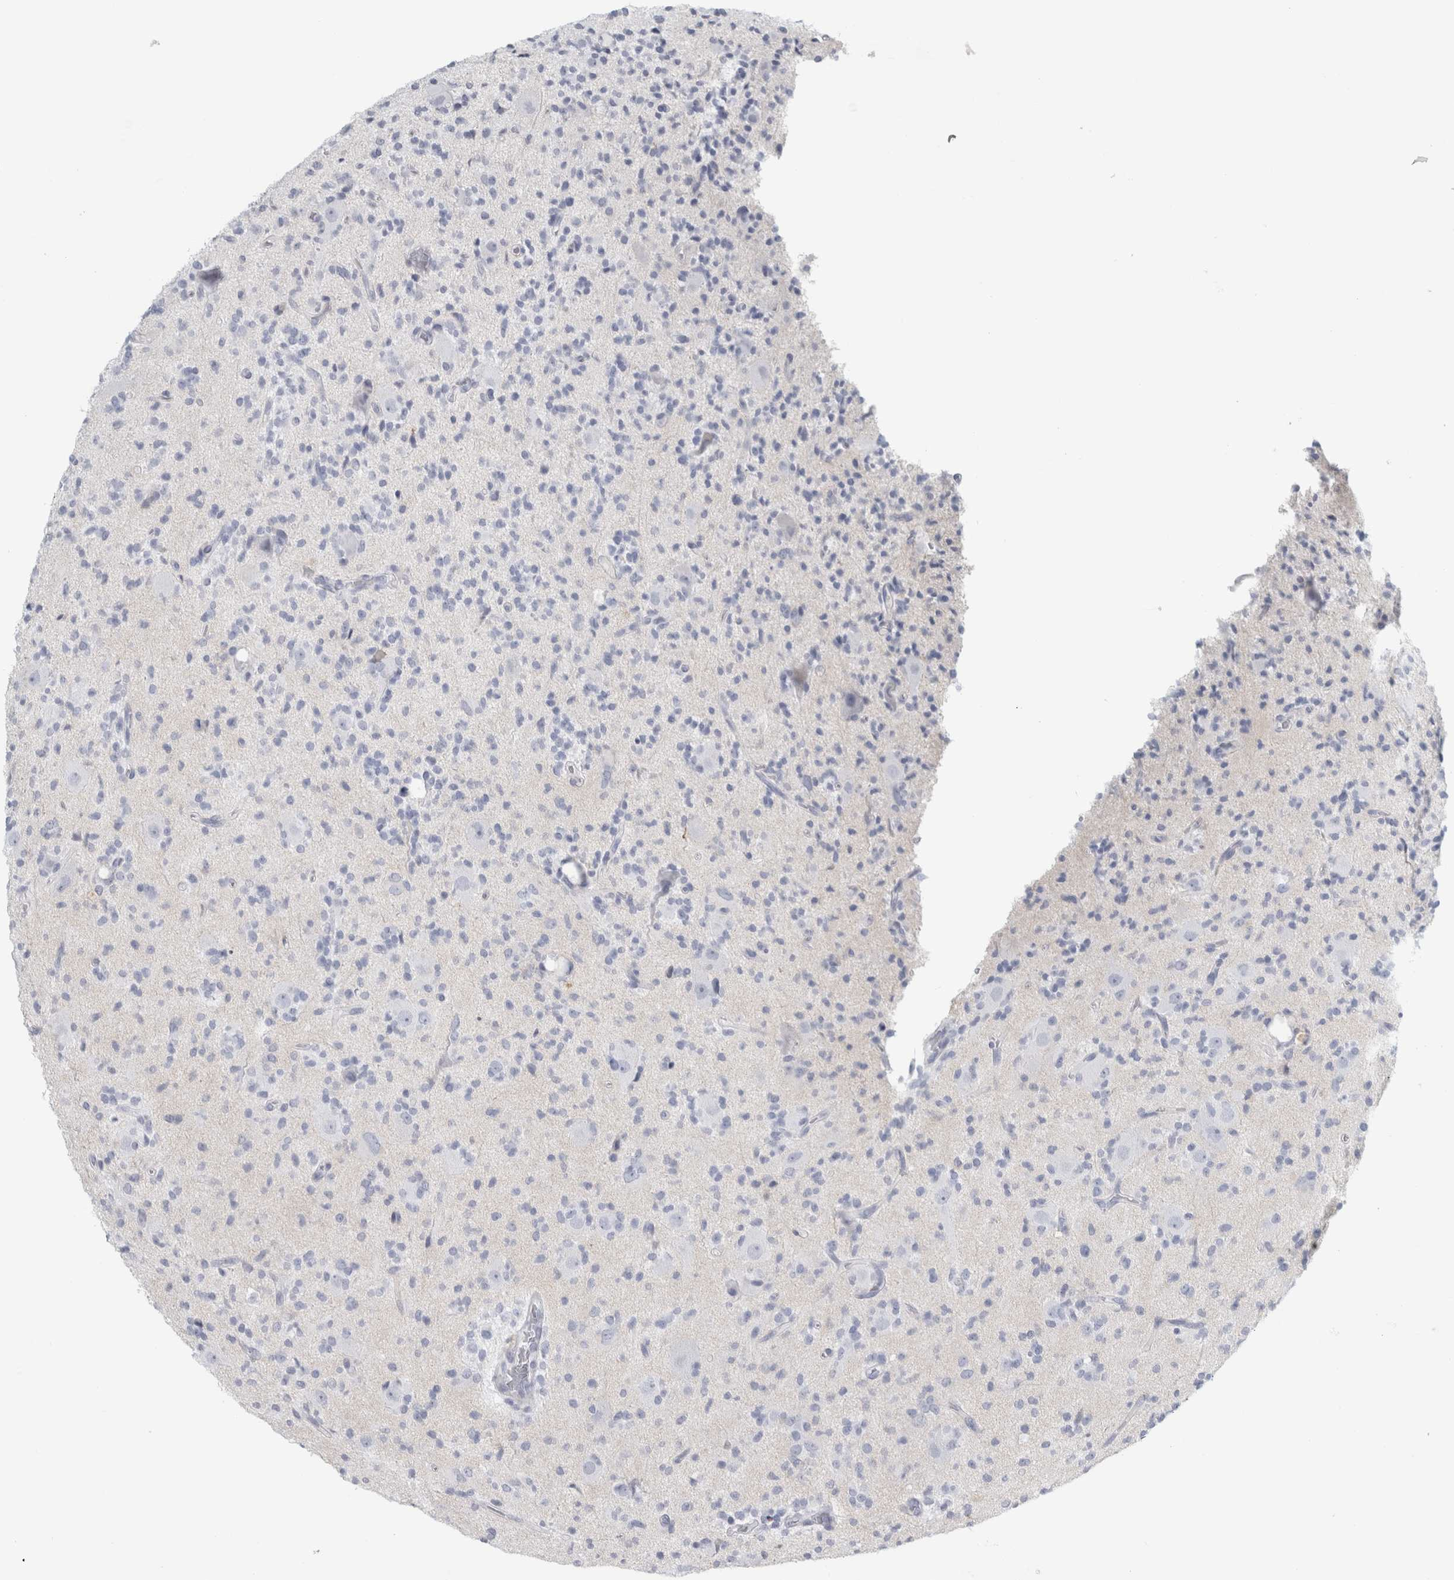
{"staining": {"intensity": "negative", "quantity": "none", "location": "none"}, "tissue": "glioma", "cell_type": "Tumor cells", "image_type": "cancer", "snomed": [{"axis": "morphology", "description": "Glioma, malignant, High grade"}, {"axis": "topography", "description": "Brain"}], "caption": "This is a image of immunohistochemistry staining of glioma, which shows no positivity in tumor cells.", "gene": "B3GNT3", "patient": {"sex": "male", "age": 34}}